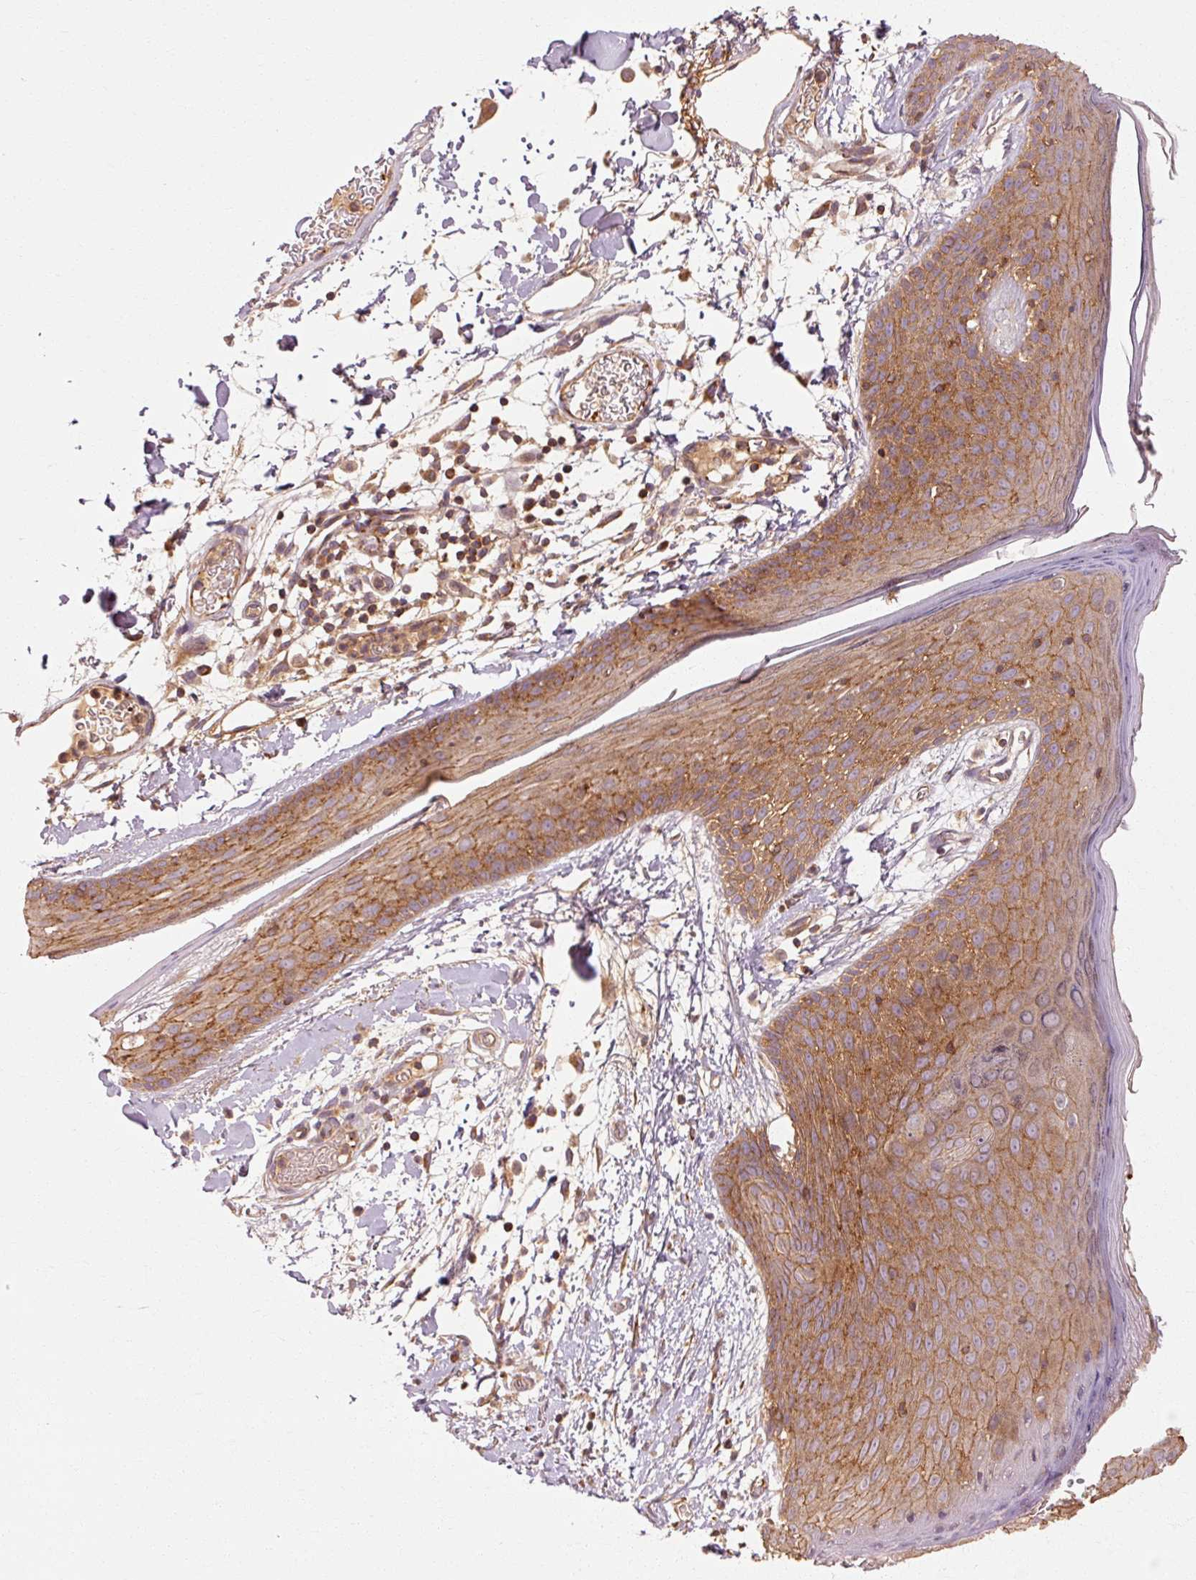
{"staining": {"intensity": "weak", "quantity": ">75%", "location": "cytoplasmic/membranous"}, "tissue": "skin", "cell_type": "Fibroblasts", "image_type": "normal", "snomed": [{"axis": "morphology", "description": "Normal tissue, NOS"}, {"axis": "topography", "description": "Skin"}], "caption": "Fibroblasts show weak cytoplasmic/membranous expression in about >75% of cells in unremarkable skin.", "gene": "CTNNA1", "patient": {"sex": "male", "age": 79}}